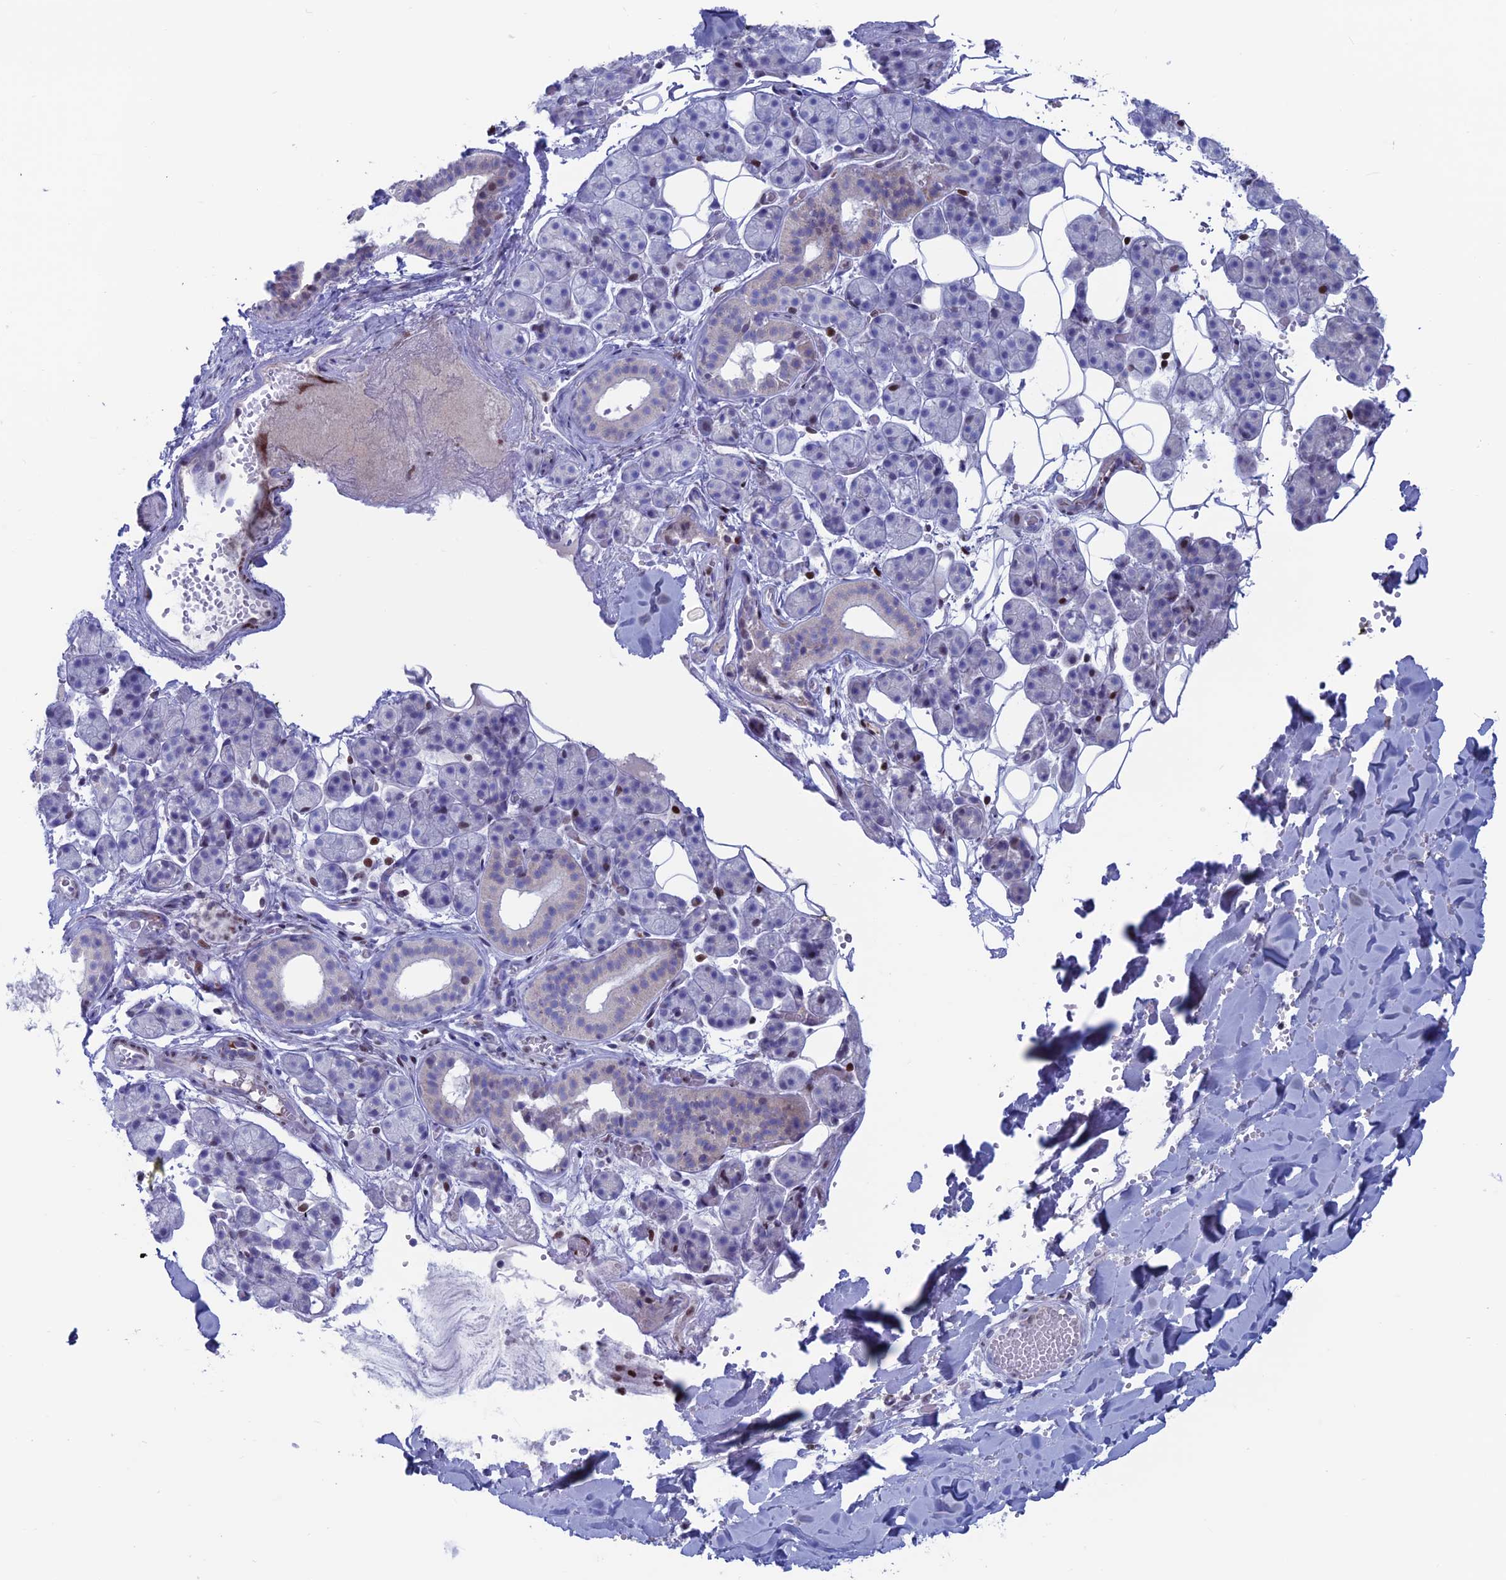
{"staining": {"intensity": "negative", "quantity": "none", "location": "none"}, "tissue": "salivary gland", "cell_type": "Glandular cells", "image_type": "normal", "snomed": [{"axis": "morphology", "description": "Normal tissue, NOS"}, {"axis": "topography", "description": "Salivary gland"}], "caption": "High power microscopy micrograph of an immunohistochemistry (IHC) micrograph of unremarkable salivary gland, revealing no significant staining in glandular cells. (DAB (3,3'-diaminobenzidine) immunohistochemistry (IHC) visualized using brightfield microscopy, high magnification).", "gene": "CERS6", "patient": {"sex": "female", "age": 33}}